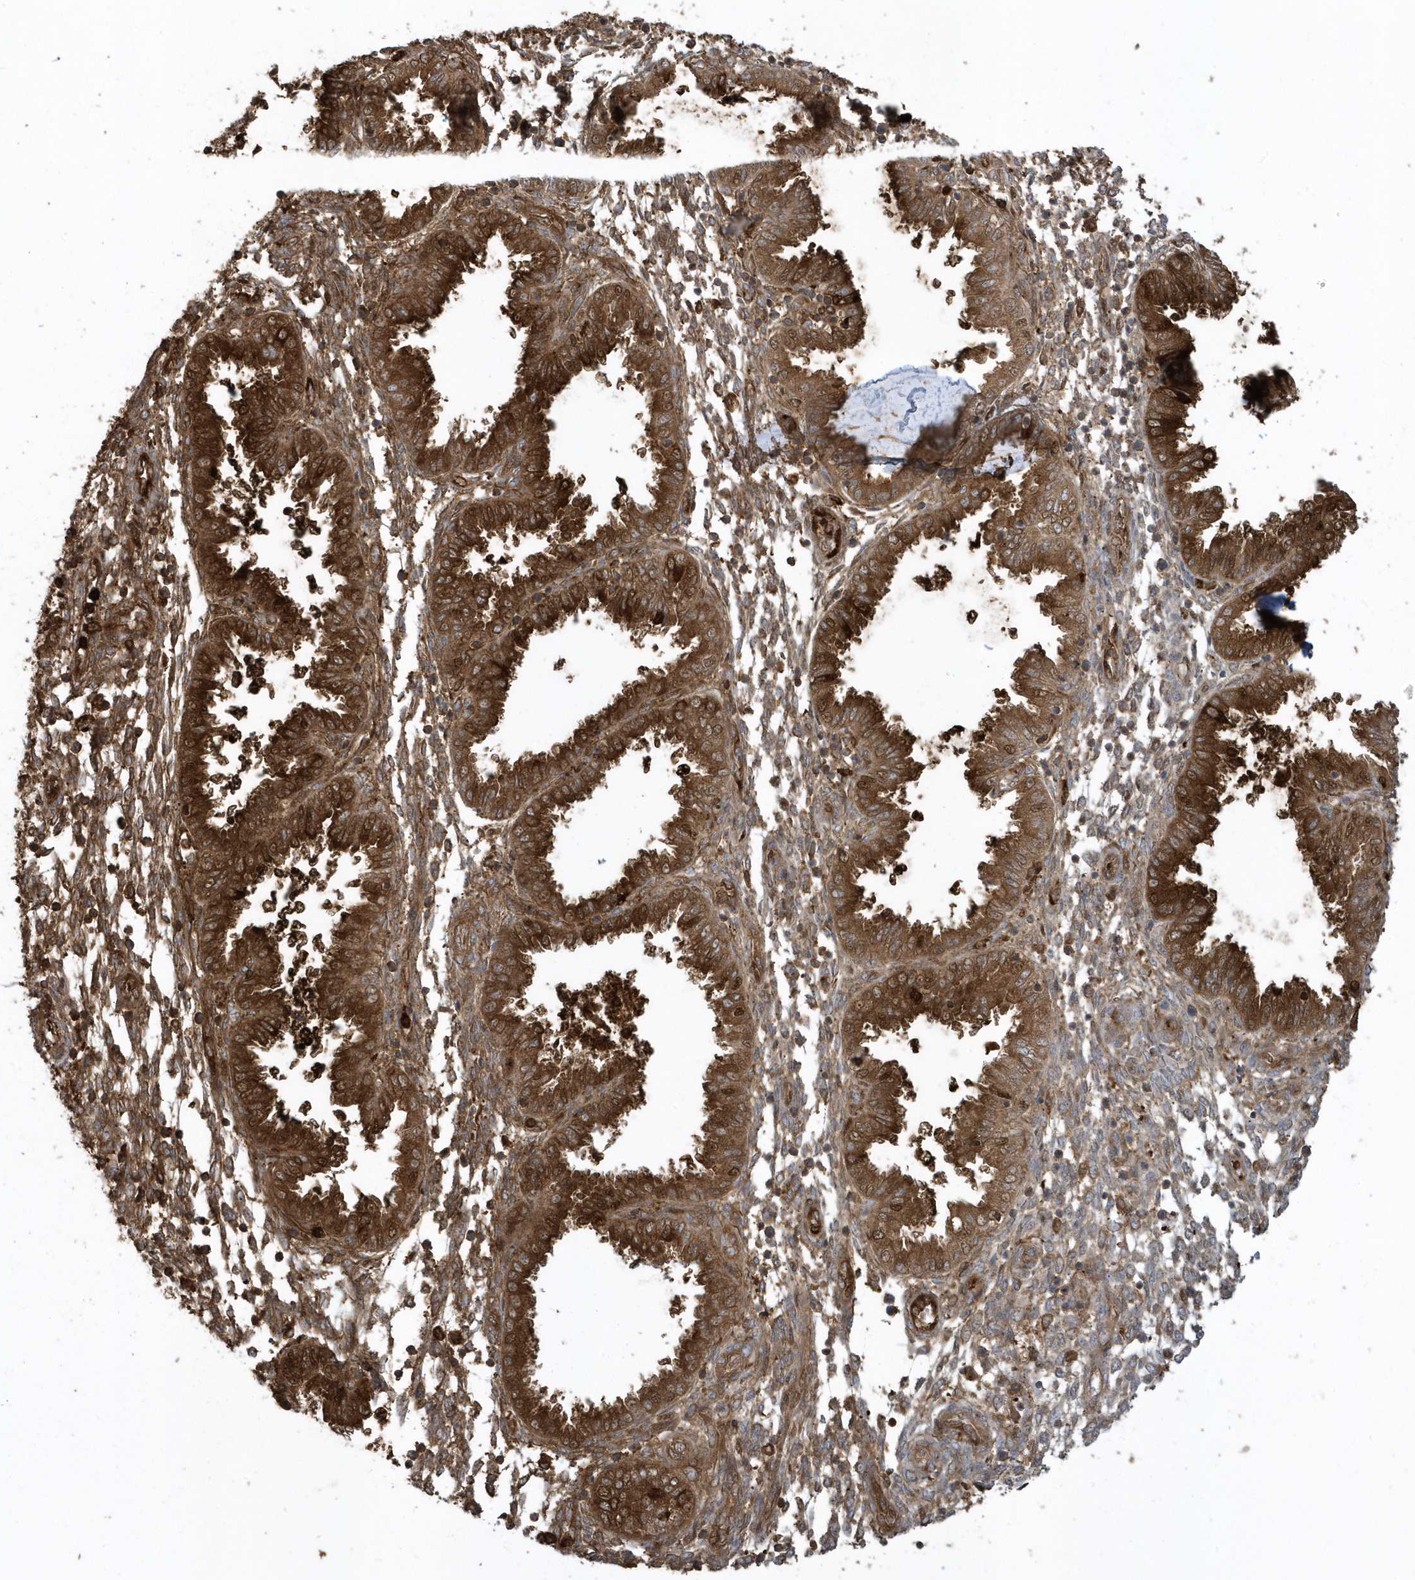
{"staining": {"intensity": "moderate", "quantity": ">75%", "location": "cytoplasmic/membranous"}, "tissue": "endometrium", "cell_type": "Cells in endometrial stroma", "image_type": "normal", "snomed": [{"axis": "morphology", "description": "Normal tissue, NOS"}, {"axis": "topography", "description": "Endometrium"}], "caption": "Endometrium stained with DAB (3,3'-diaminobenzidine) immunohistochemistry demonstrates medium levels of moderate cytoplasmic/membranous expression in approximately >75% of cells in endometrial stroma. The staining was performed using DAB, with brown indicating positive protein expression. Nuclei are stained blue with hematoxylin.", "gene": "CLCN6", "patient": {"sex": "female", "age": 33}}